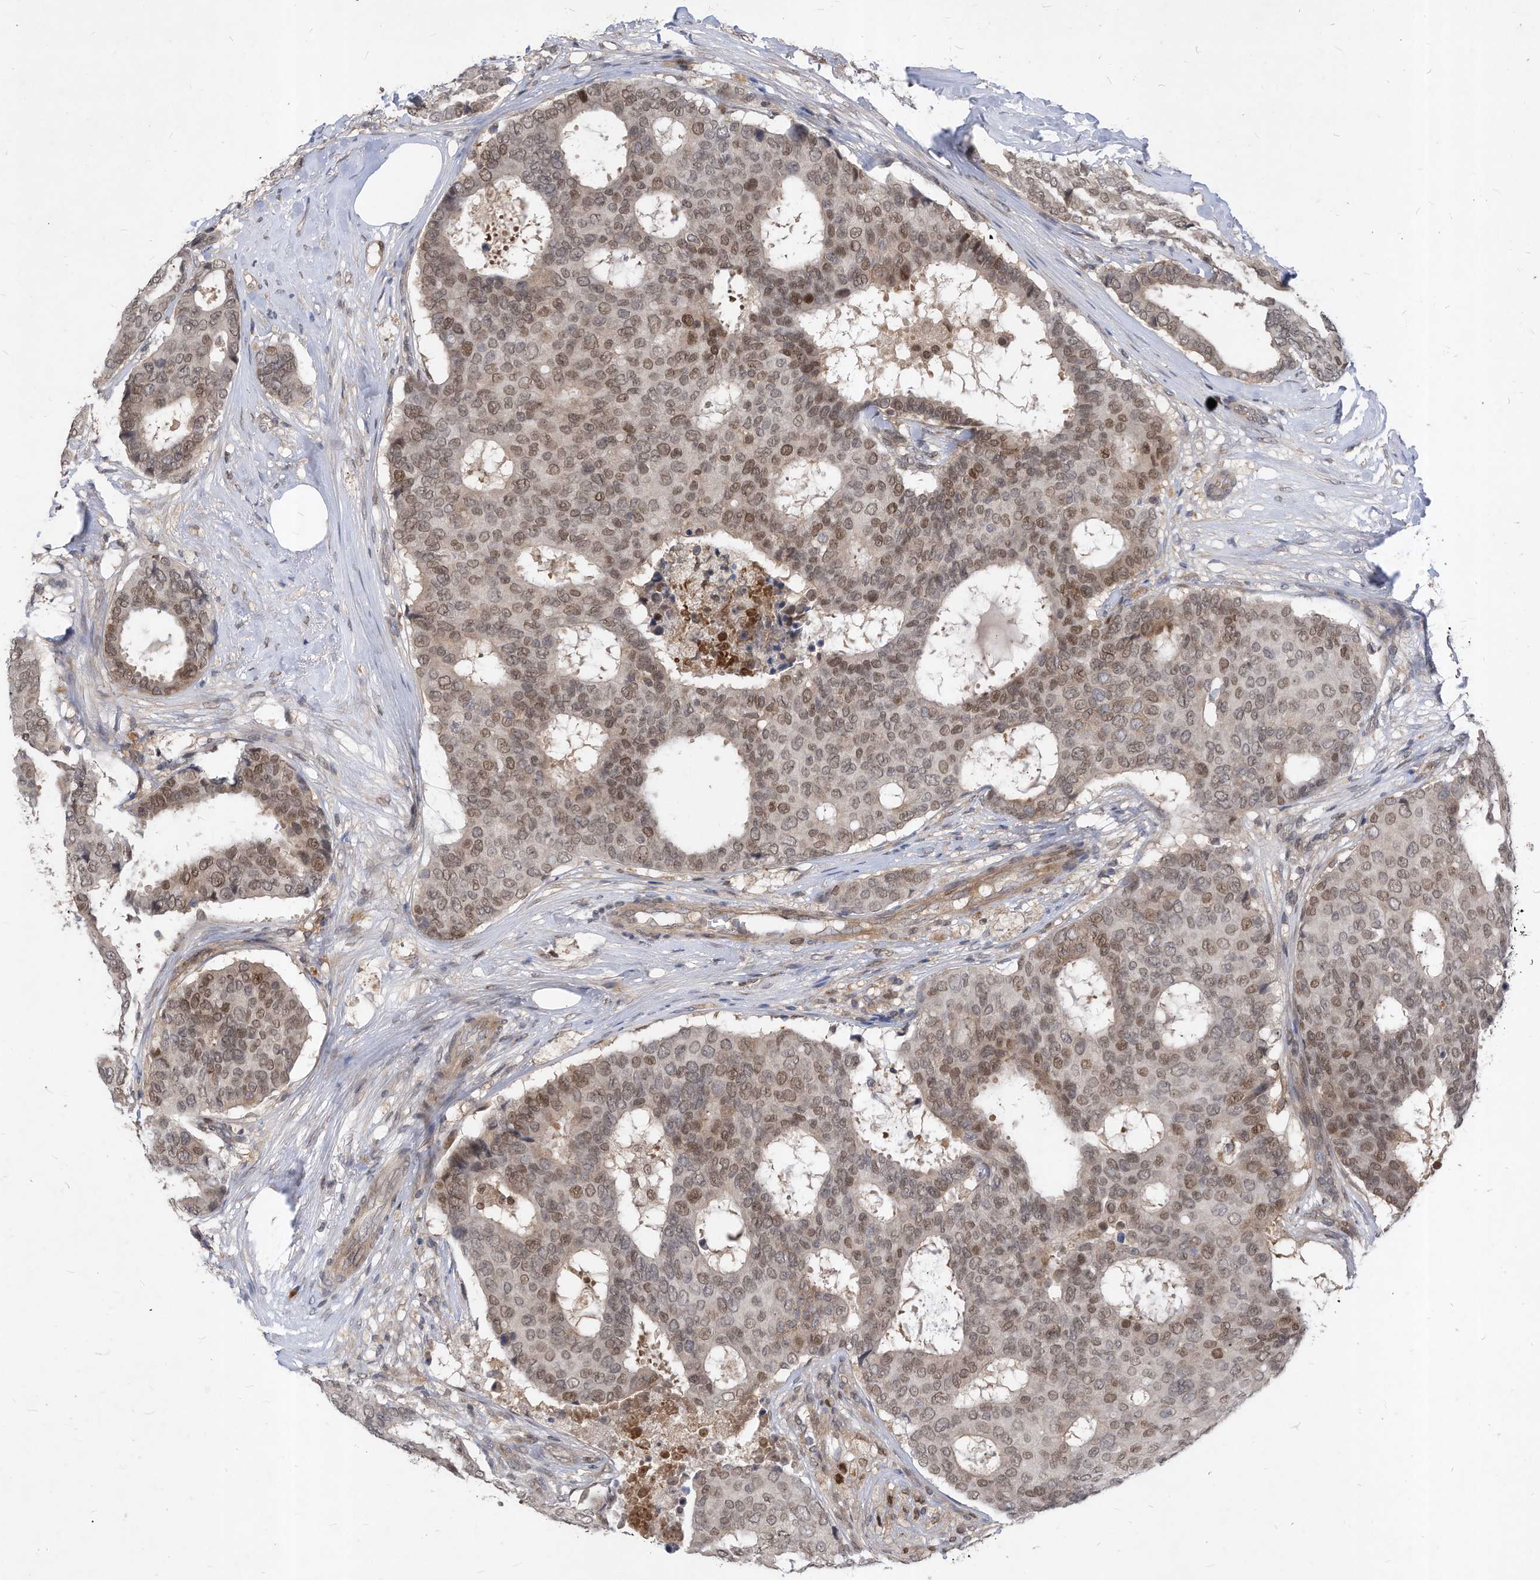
{"staining": {"intensity": "moderate", "quantity": ">75%", "location": "nuclear"}, "tissue": "breast cancer", "cell_type": "Tumor cells", "image_type": "cancer", "snomed": [{"axis": "morphology", "description": "Duct carcinoma"}, {"axis": "topography", "description": "Breast"}], "caption": "IHC of human infiltrating ductal carcinoma (breast) exhibits medium levels of moderate nuclear staining in about >75% of tumor cells.", "gene": "KPNB1", "patient": {"sex": "female", "age": 75}}